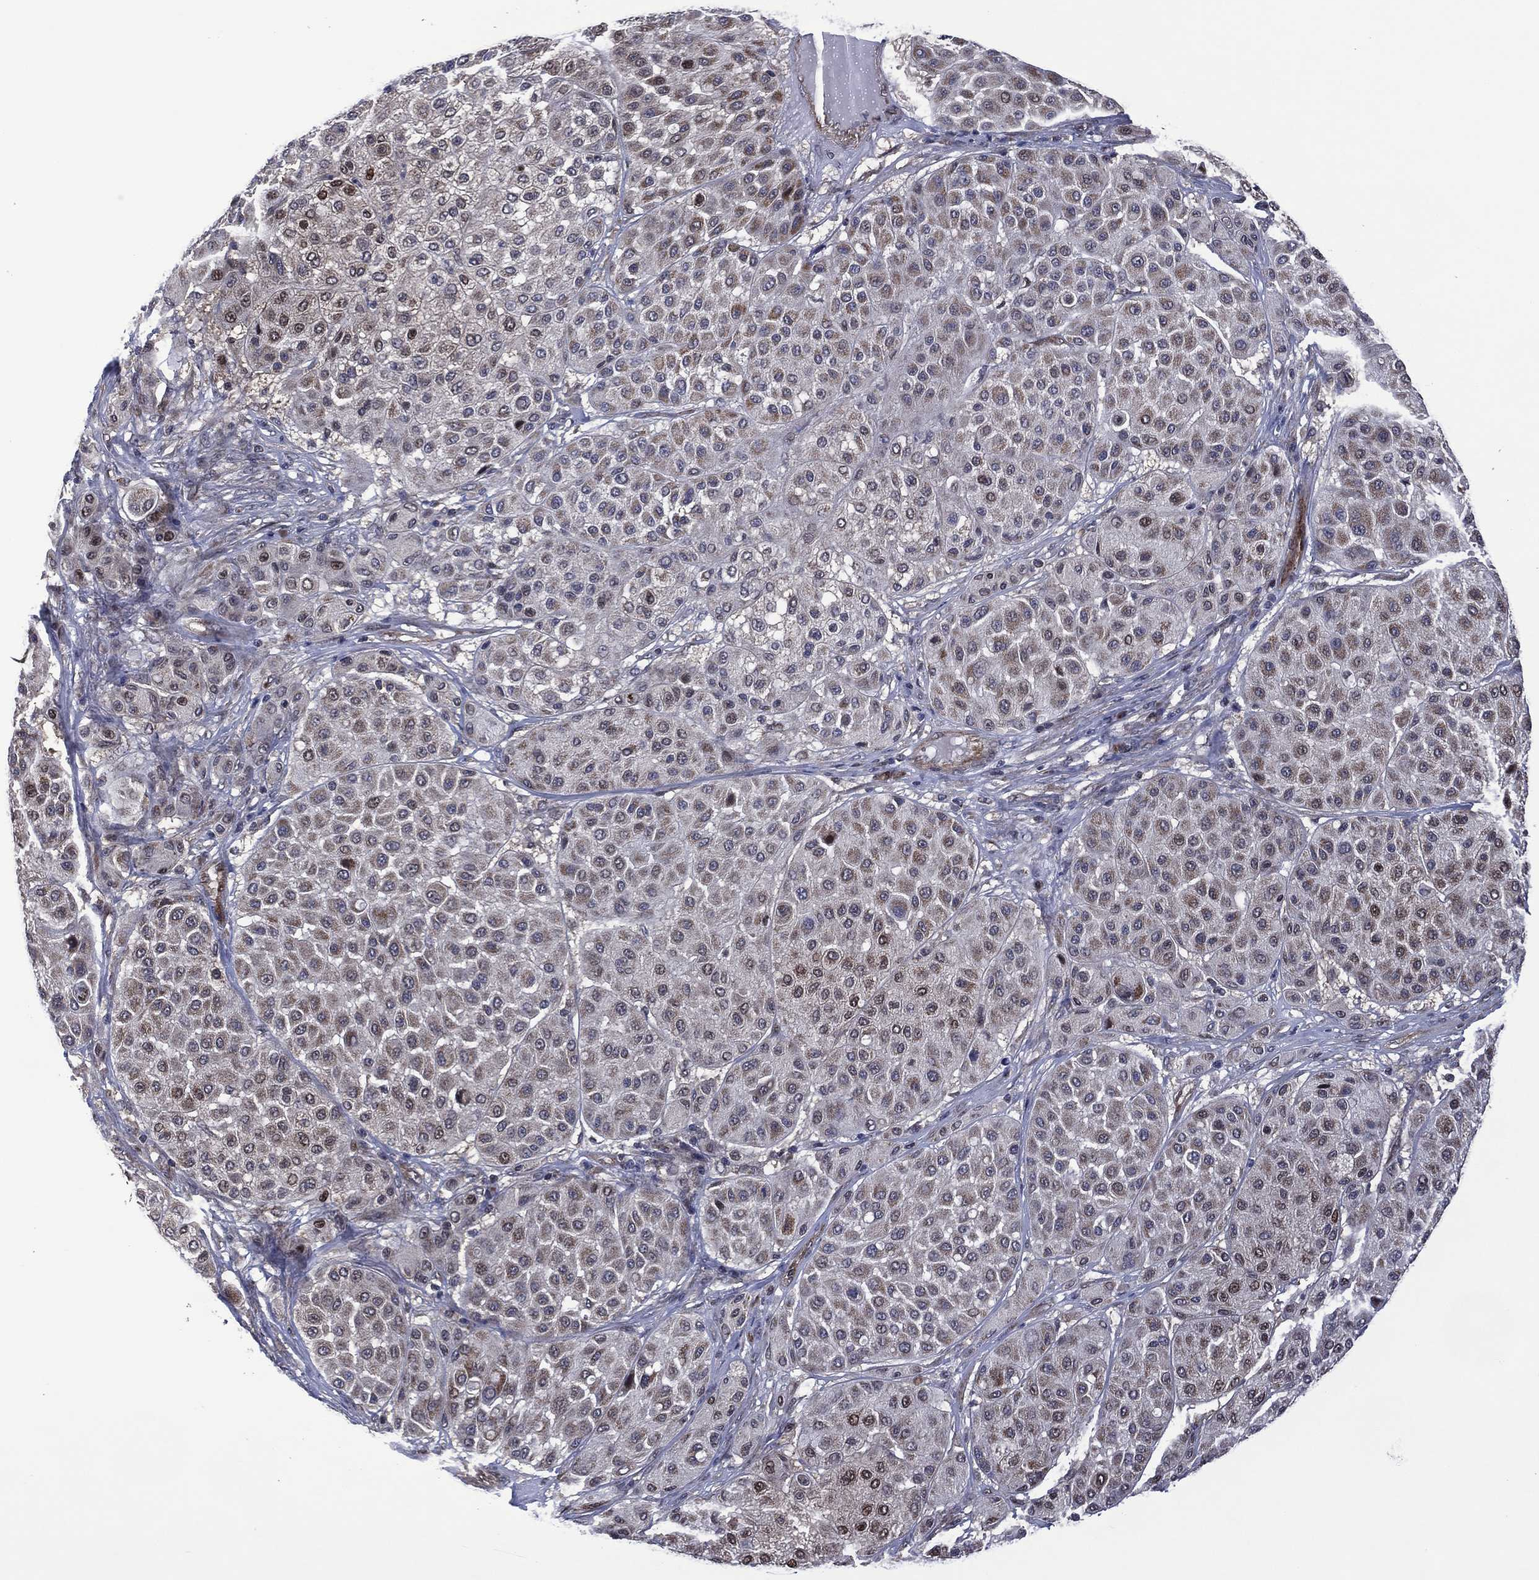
{"staining": {"intensity": "negative", "quantity": "none", "location": "none"}, "tissue": "melanoma", "cell_type": "Tumor cells", "image_type": "cancer", "snomed": [{"axis": "morphology", "description": "Malignant melanoma, Metastatic site"}, {"axis": "topography", "description": "Smooth muscle"}], "caption": "Tumor cells show no significant positivity in malignant melanoma (metastatic site).", "gene": "HTD2", "patient": {"sex": "male", "age": 41}}